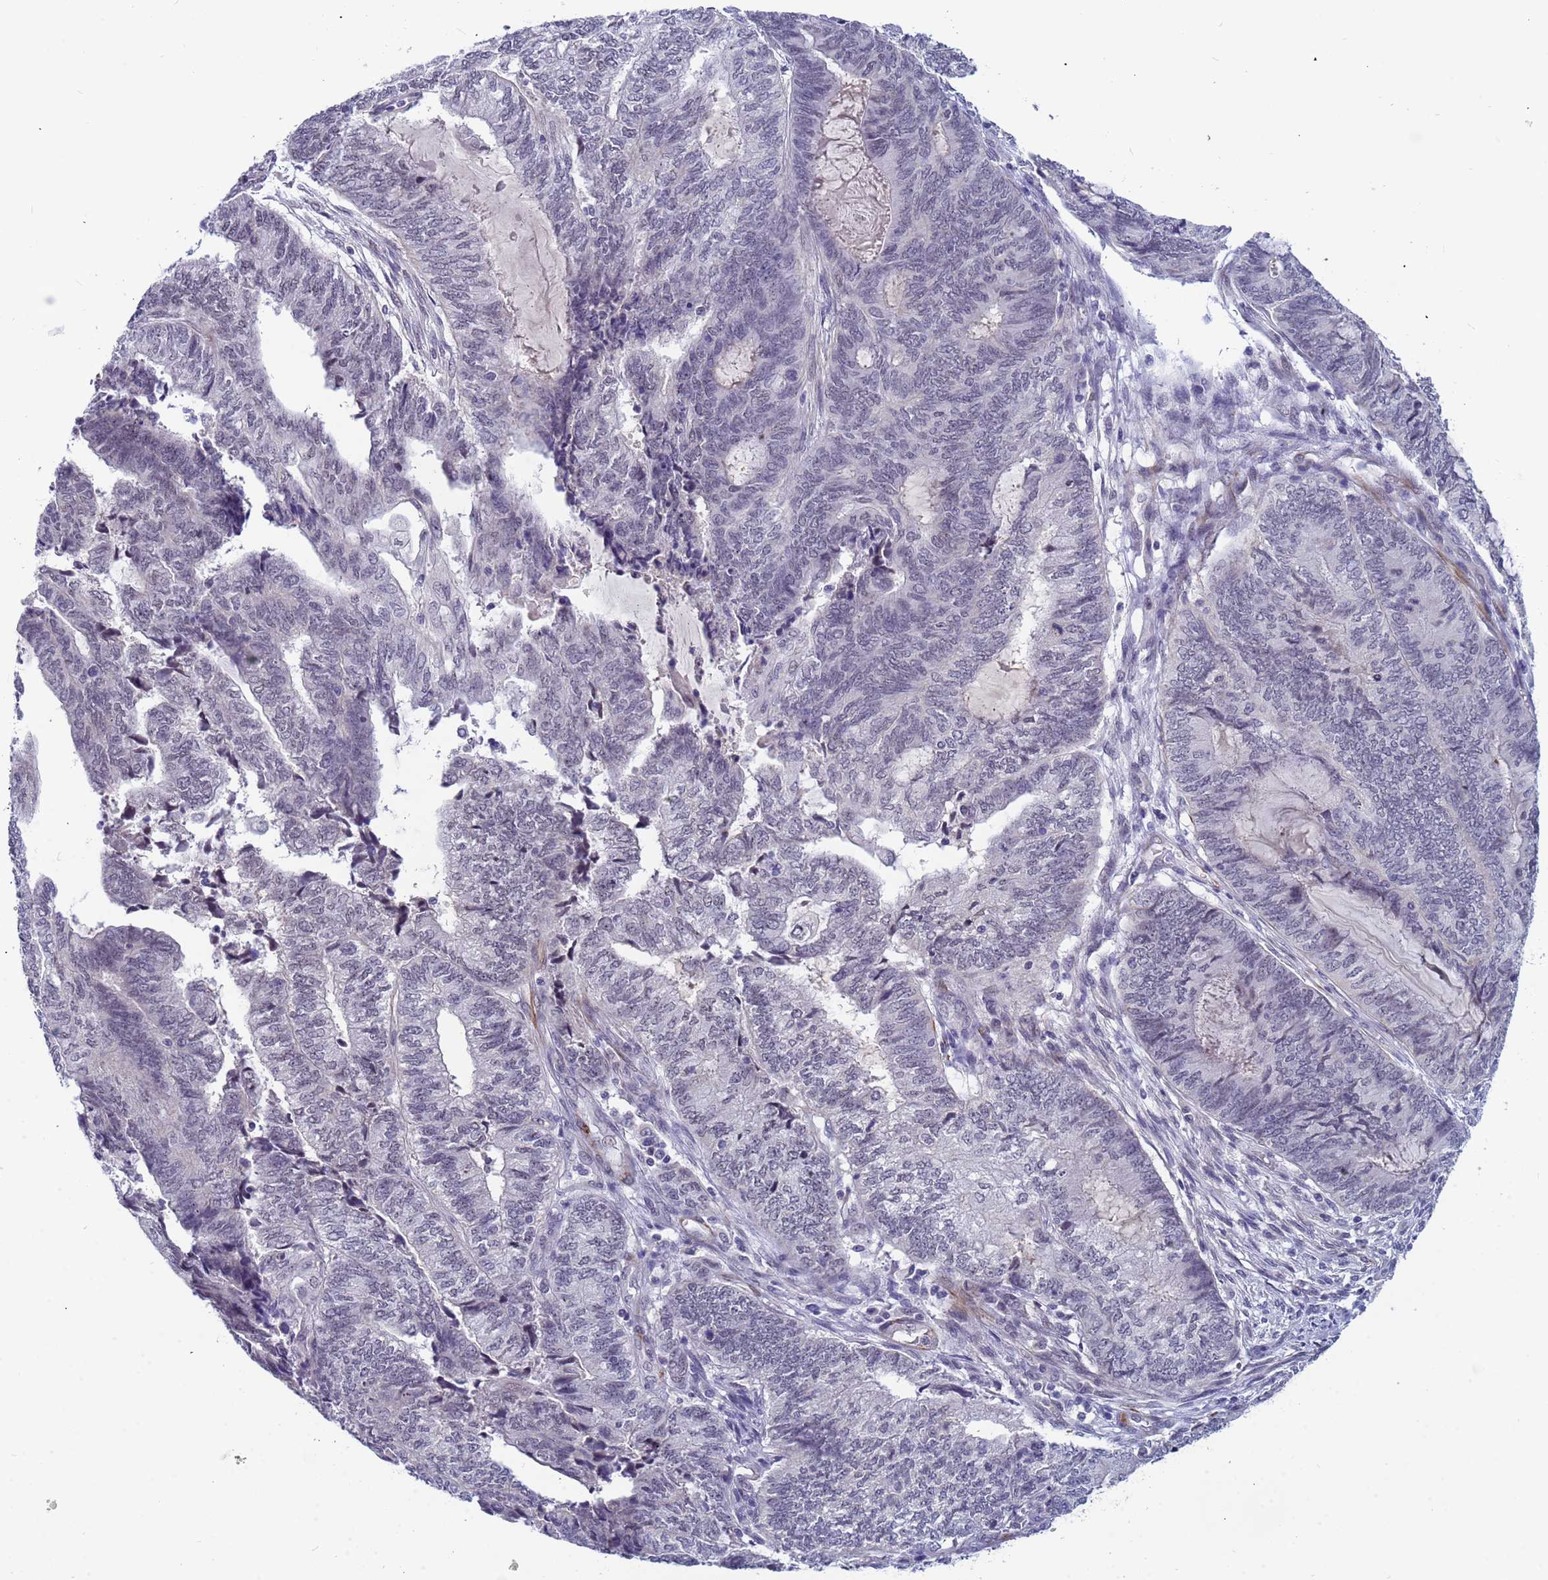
{"staining": {"intensity": "negative", "quantity": "none", "location": "none"}, "tissue": "endometrial cancer", "cell_type": "Tumor cells", "image_type": "cancer", "snomed": [{"axis": "morphology", "description": "Adenocarcinoma, NOS"}, {"axis": "topography", "description": "Uterus"}, {"axis": "topography", "description": "Endometrium"}], "caption": "Immunohistochemical staining of human endometrial adenocarcinoma displays no significant expression in tumor cells. (Brightfield microscopy of DAB (3,3'-diaminobenzidine) IHC at high magnification).", "gene": "CXorf65", "patient": {"sex": "female", "age": 70}}